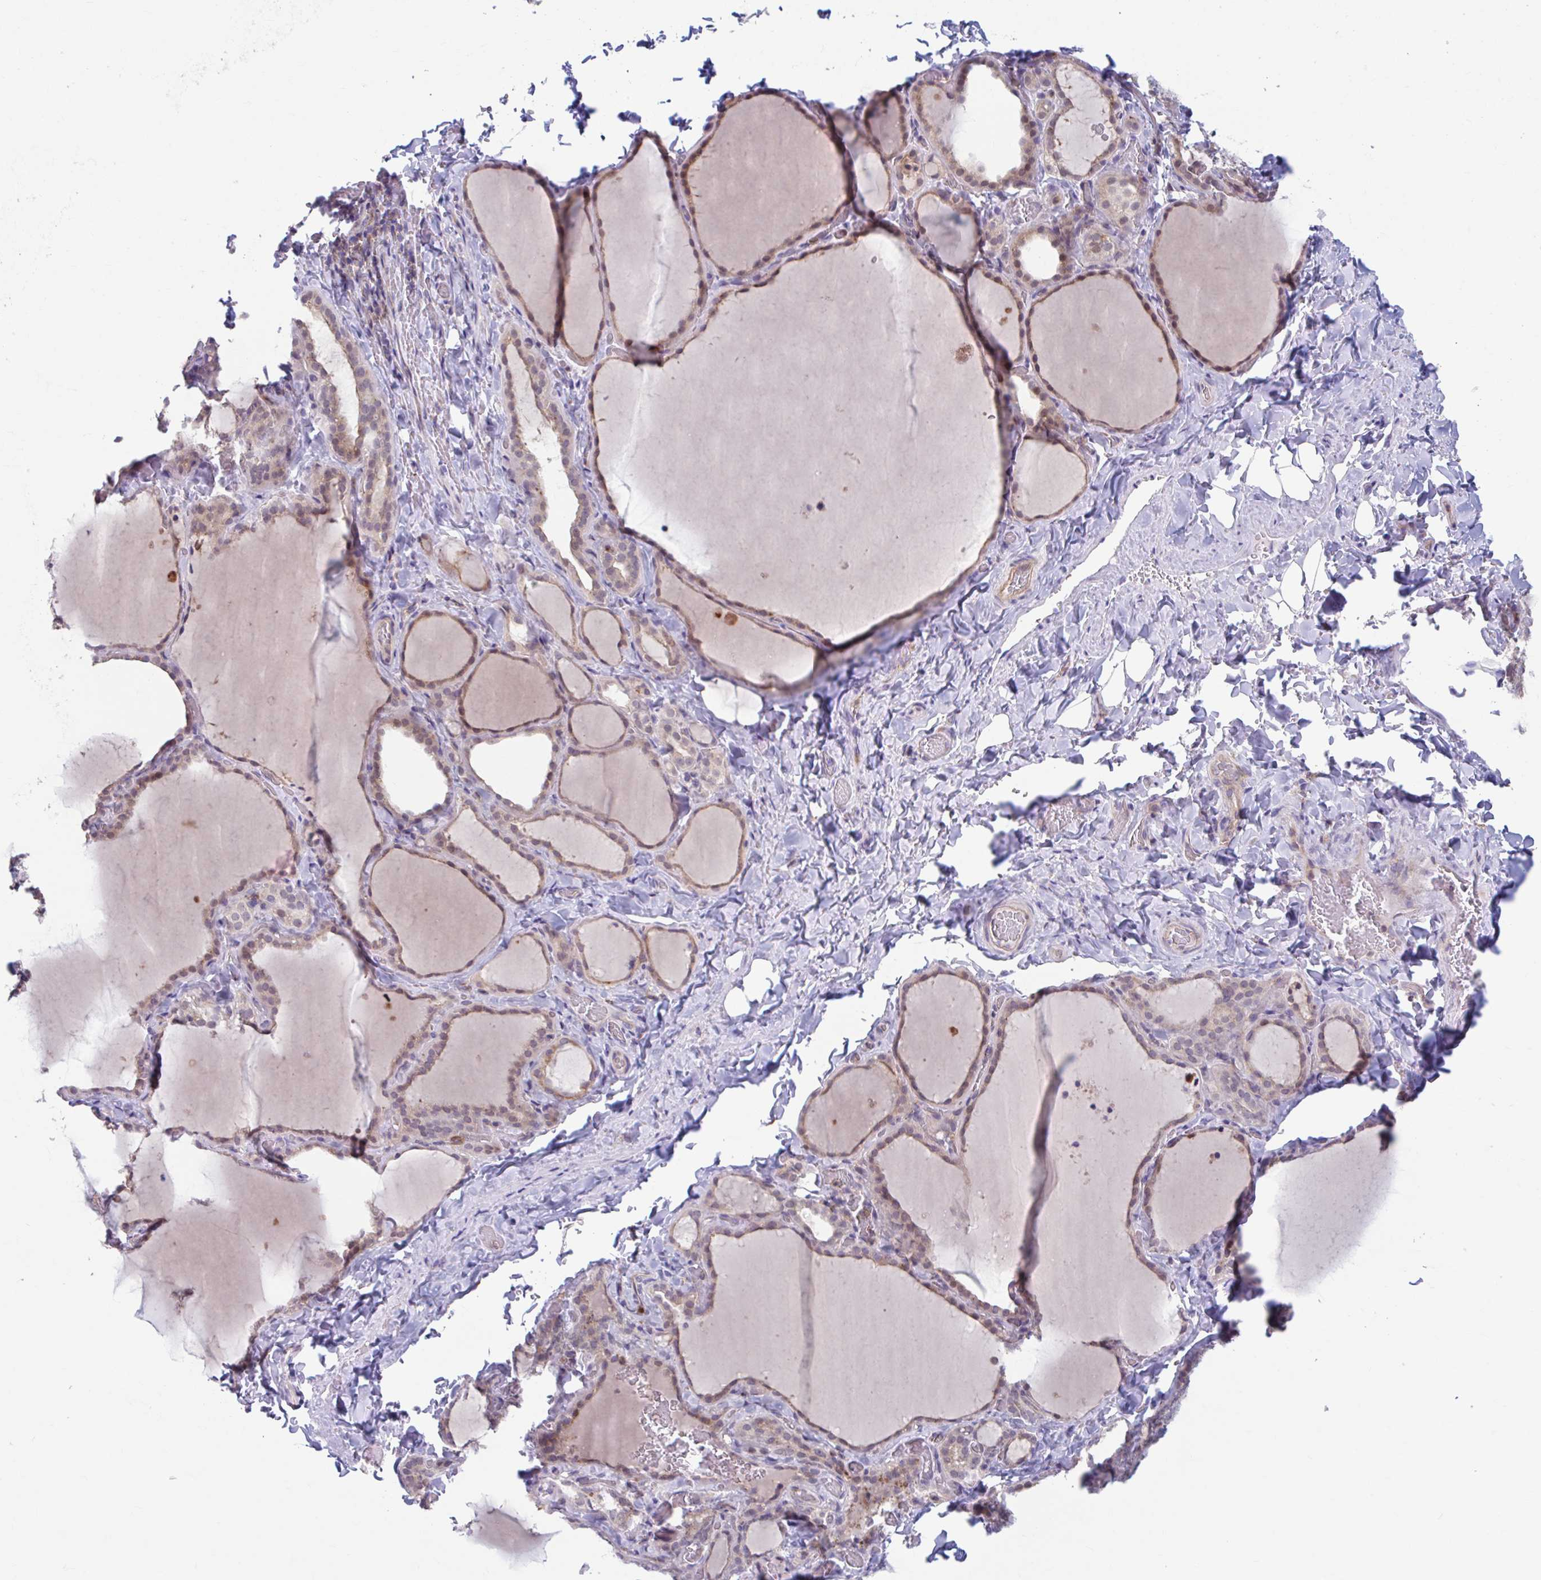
{"staining": {"intensity": "weak", "quantity": ">75%", "location": "cytoplasmic/membranous"}, "tissue": "thyroid gland", "cell_type": "Glandular cells", "image_type": "normal", "snomed": [{"axis": "morphology", "description": "Normal tissue, NOS"}, {"axis": "topography", "description": "Thyroid gland"}], "caption": "An immunohistochemistry micrograph of benign tissue is shown. Protein staining in brown labels weak cytoplasmic/membranous positivity in thyroid gland within glandular cells.", "gene": "ADAT3", "patient": {"sex": "female", "age": 22}}